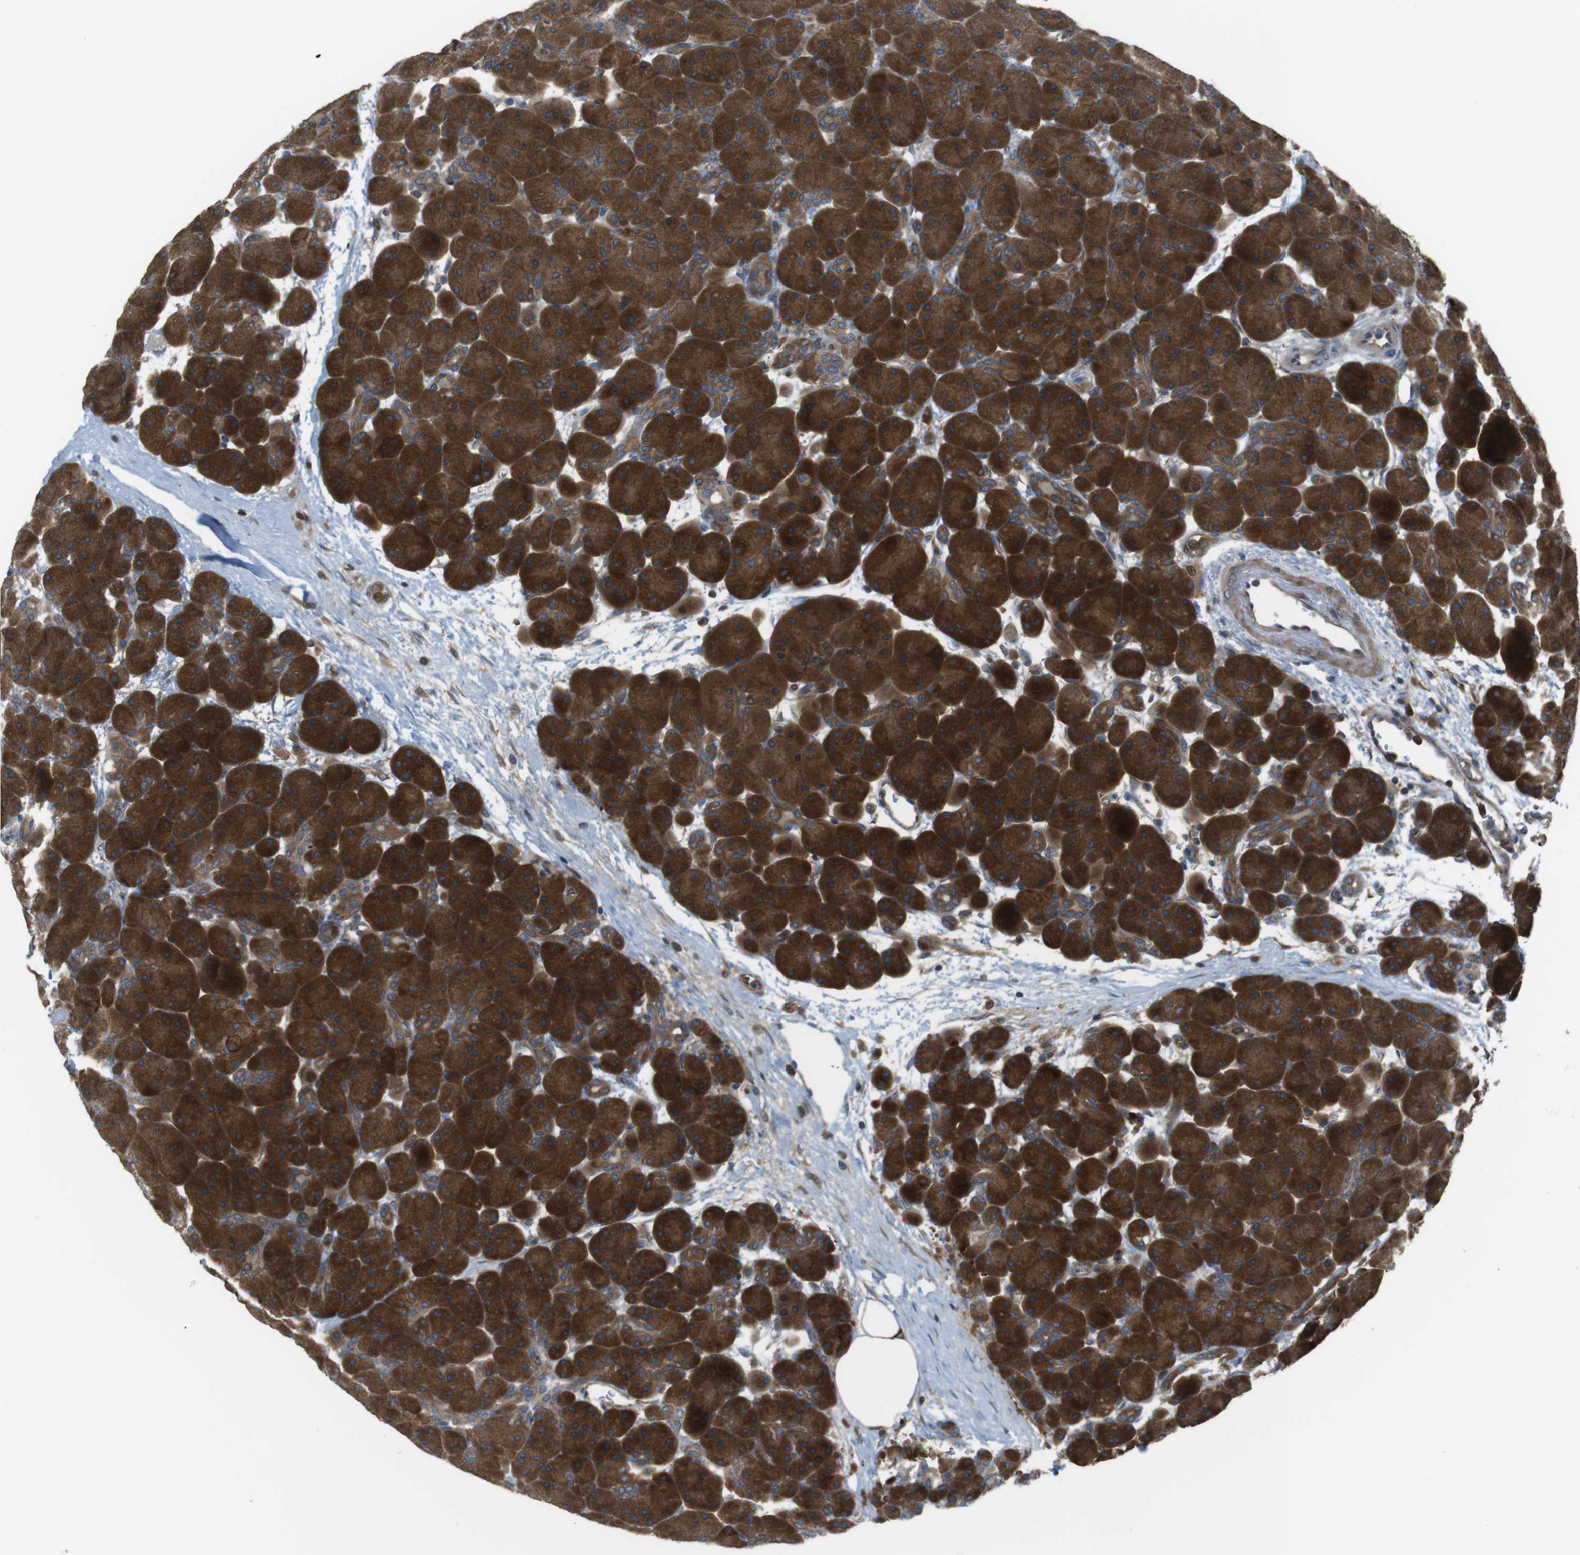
{"staining": {"intensity": "strong", "quantity": ">75%", "location": "cytoplasmic/membranous"}, "tissue": "pancreas", "cell_type": "Exocrine glandular cells", "image_type": "normal", "snomed": [{"axis": "morphology", "description": "Normal tissue, NOS"}, {"axis": "topography", "description": "Pancreas"}], "caption": "Pancreas stained with IHC shows strong cytoplasmic/membranous expression in about >75% of exocrine glandular cells. Ihc stains the protein of interest in brown and the nuclei are stained blue.", "gene": "MTHFD1L", "patient": {"sex": "male", "age": 66}}